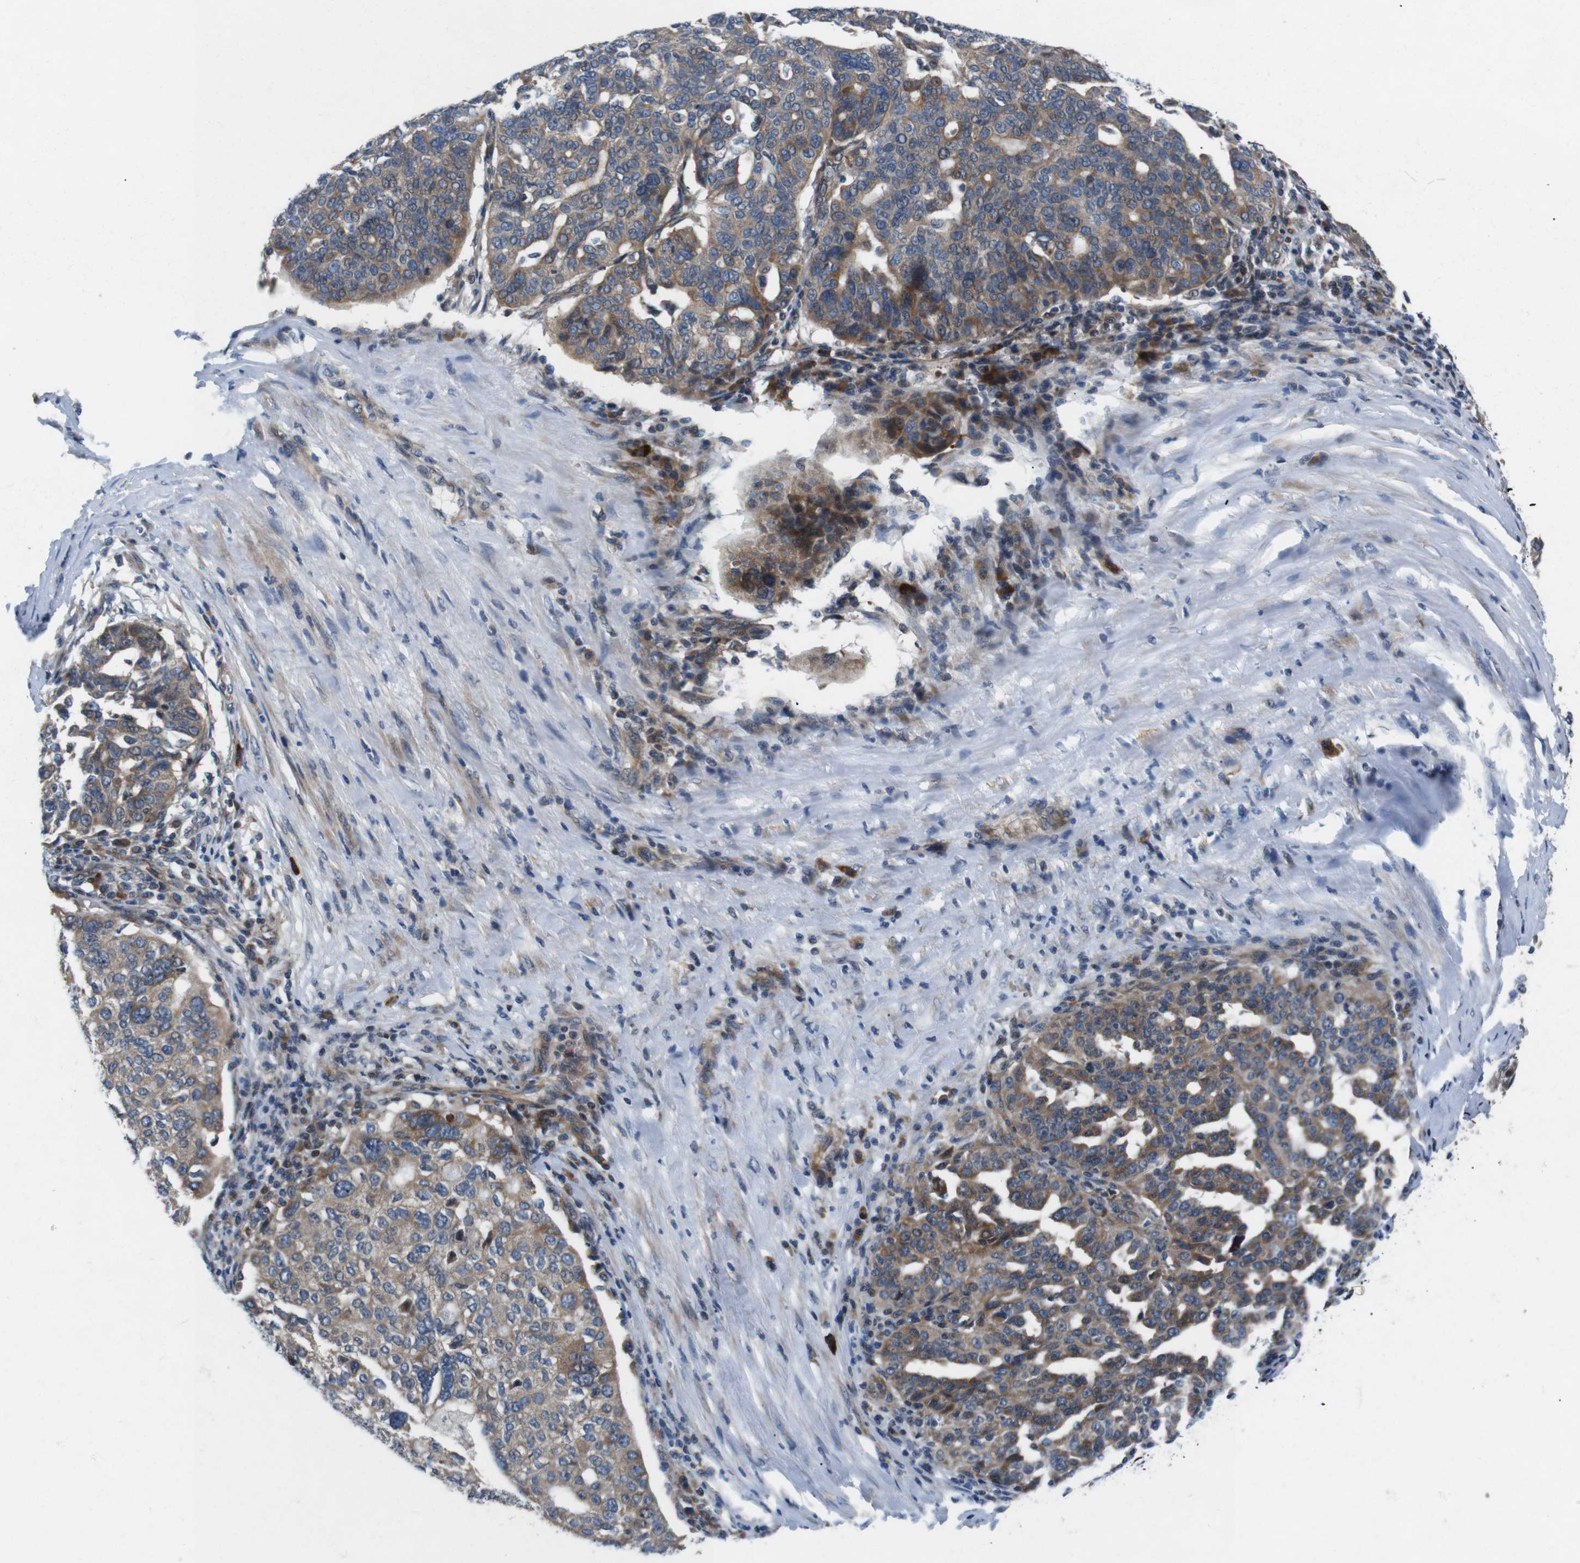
{"staining": {"intensity": "moderate", "quantity": ">75%", "location": "cytoplasmic/membranous"}, "tissue": "ovarian cancer", "cell_type": "Tumor cells", "image_type": "cancer", "snomed": [{"axis": "morphology", "description": "Cystadenocarcinoma, serous, NOS"}, {"axis": "topography", "description": "Ovary"}], "caption": "IHC staining of ovarian cancer, which exhibits medium levels of moderate cytoplasmic/membranous expression in approximately >75% of tumor cells indicating moderate cytoplasmic/membranous protein expression. The staining was performed using DAB (3,3'-diaminobenzidine) (brown) for protein detection and nuclei were counterstained in hematoxylin (blue).", "gene": "JAK1", "patient": {"sex": "female", "age": 59}}